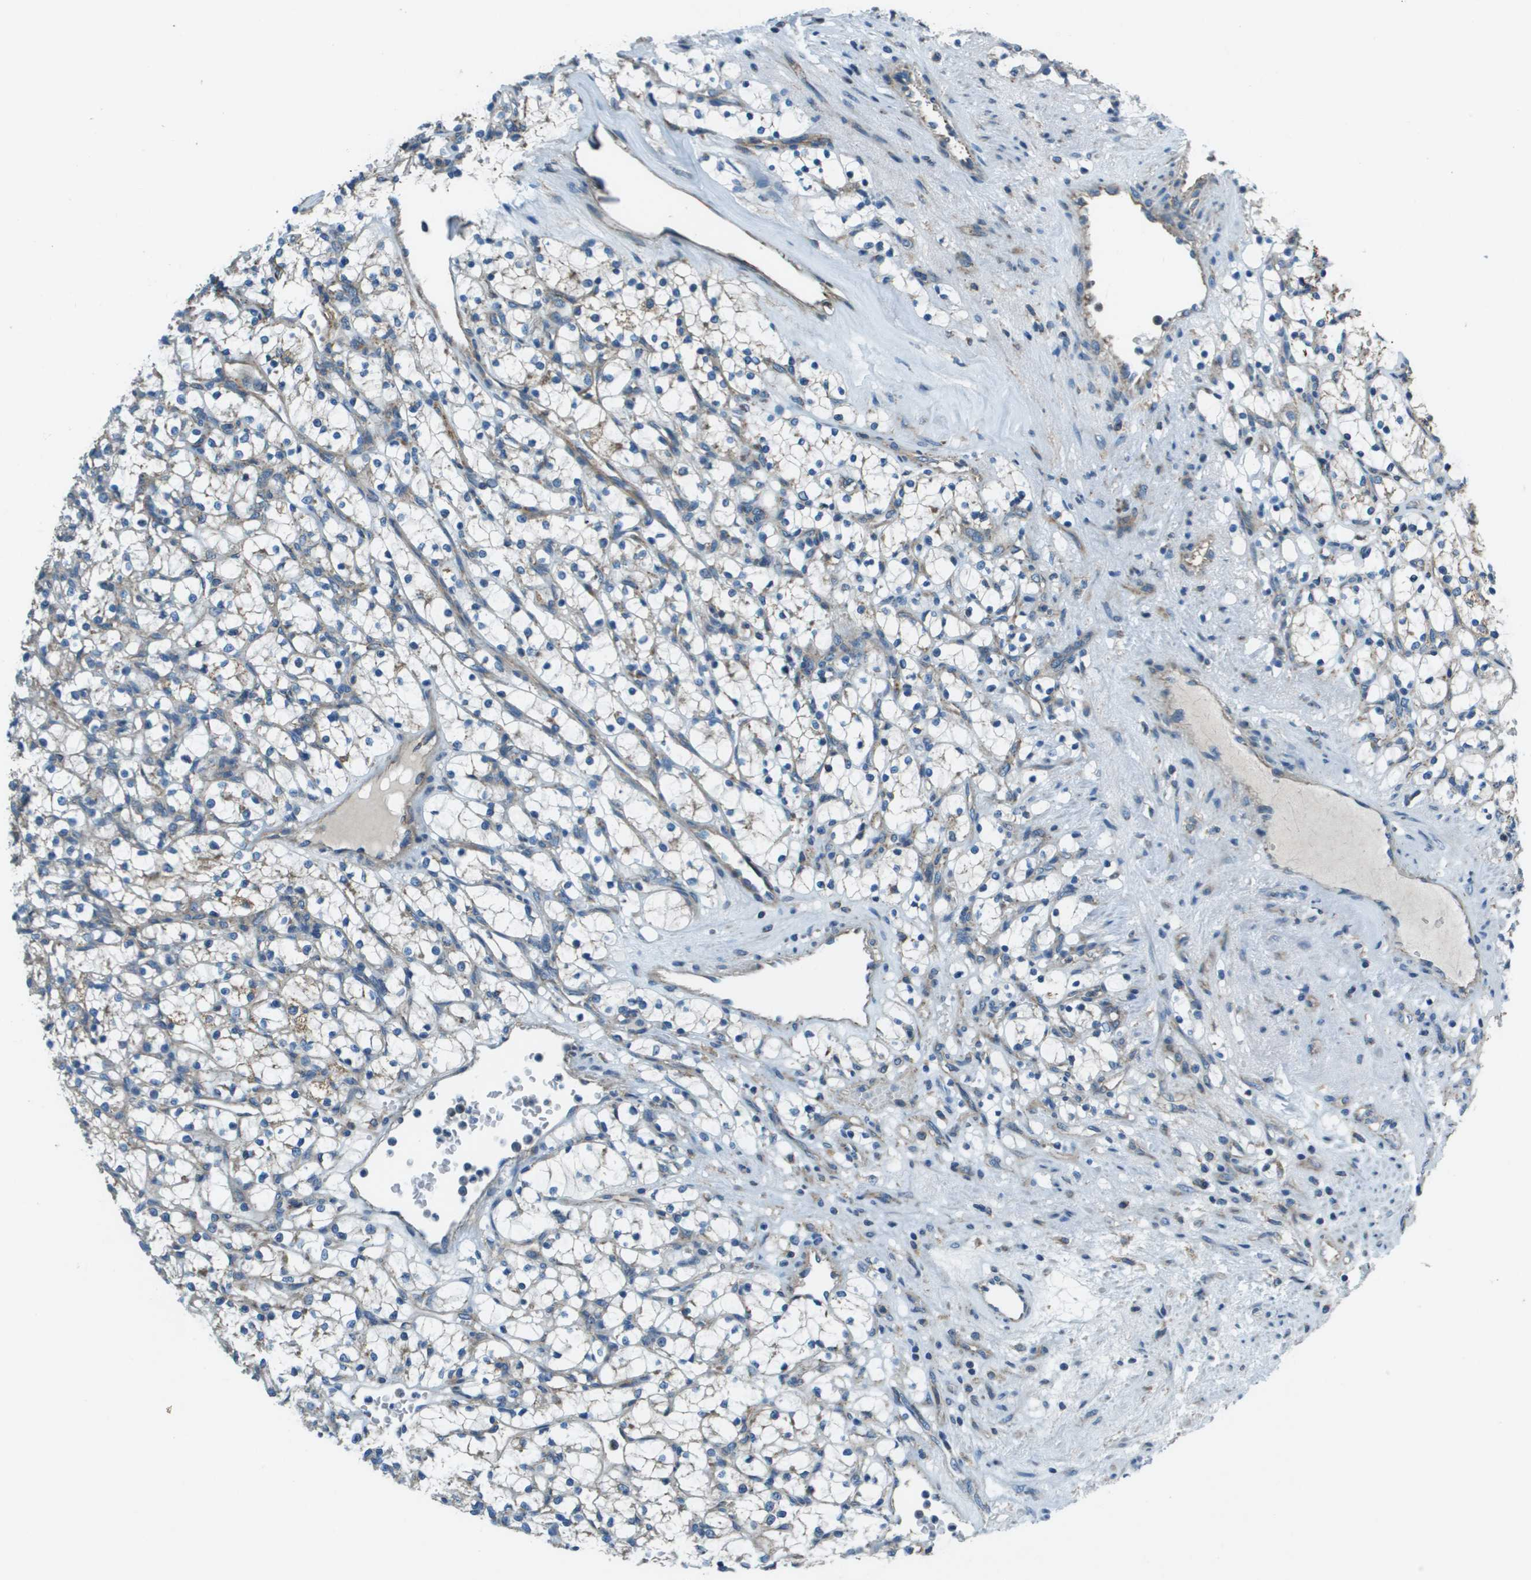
{"staining": {"intensity": "negative", "quantity": "none", "location": "none"}, "tissue": "renal cancer", "cell_type": "Tumor cells", "image_type": "cancer", "snomed": [{"axis": "morphology", "description": "Adenocarcinoma, NOS"}, {"axis": "topography", "description": "Kidney"}], "caption": "High magnification brightfield microscopy of adenocarcinoma (renal) stained with DAB (3,3'-diaminobenzidine) (brown) and counterstained with hematoxylin (blue): tumor cells show no significant staining.", "gene": "TMEM51", "patient": {"sex": "female", "age": 69}}